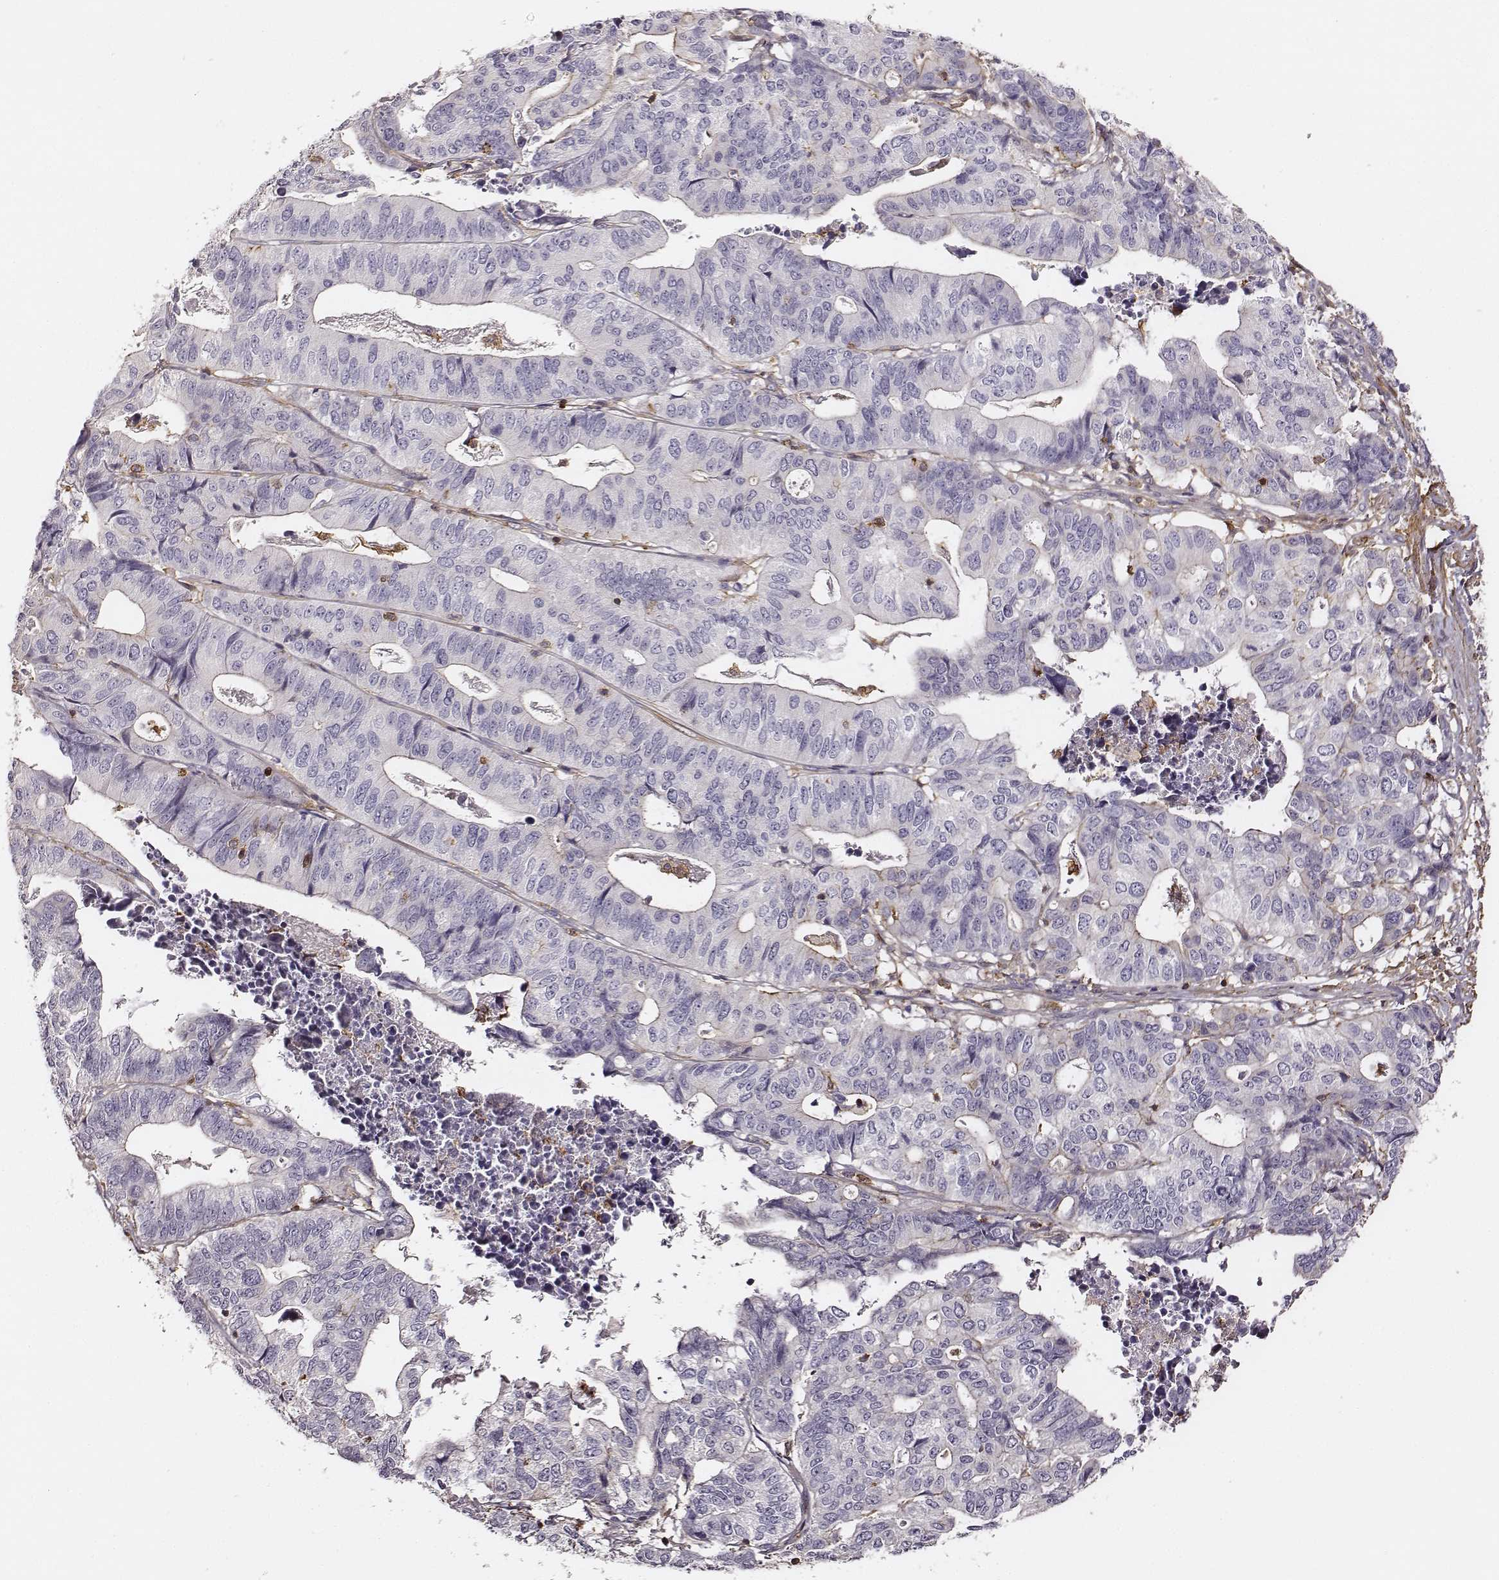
{"staining": {"intensity": "negative", "quantity": "none", "location": "none"}, "tissue": "stomach cancer", "cell_type": "Tumor cells", "image_type": "cancer", "snomed": [{"axis": "morphology", "description": "Adenocarcinoma, NOS"}, {"axis": "topography", "description": "Stomach, upper"}], "caption": "This is a image of immunohistochemistry staining of adenocarcinoma (stomach), which shows no expression in tumor cells.", "gene": "ZYX", "patient": {"sex": "female", "age": 67}}